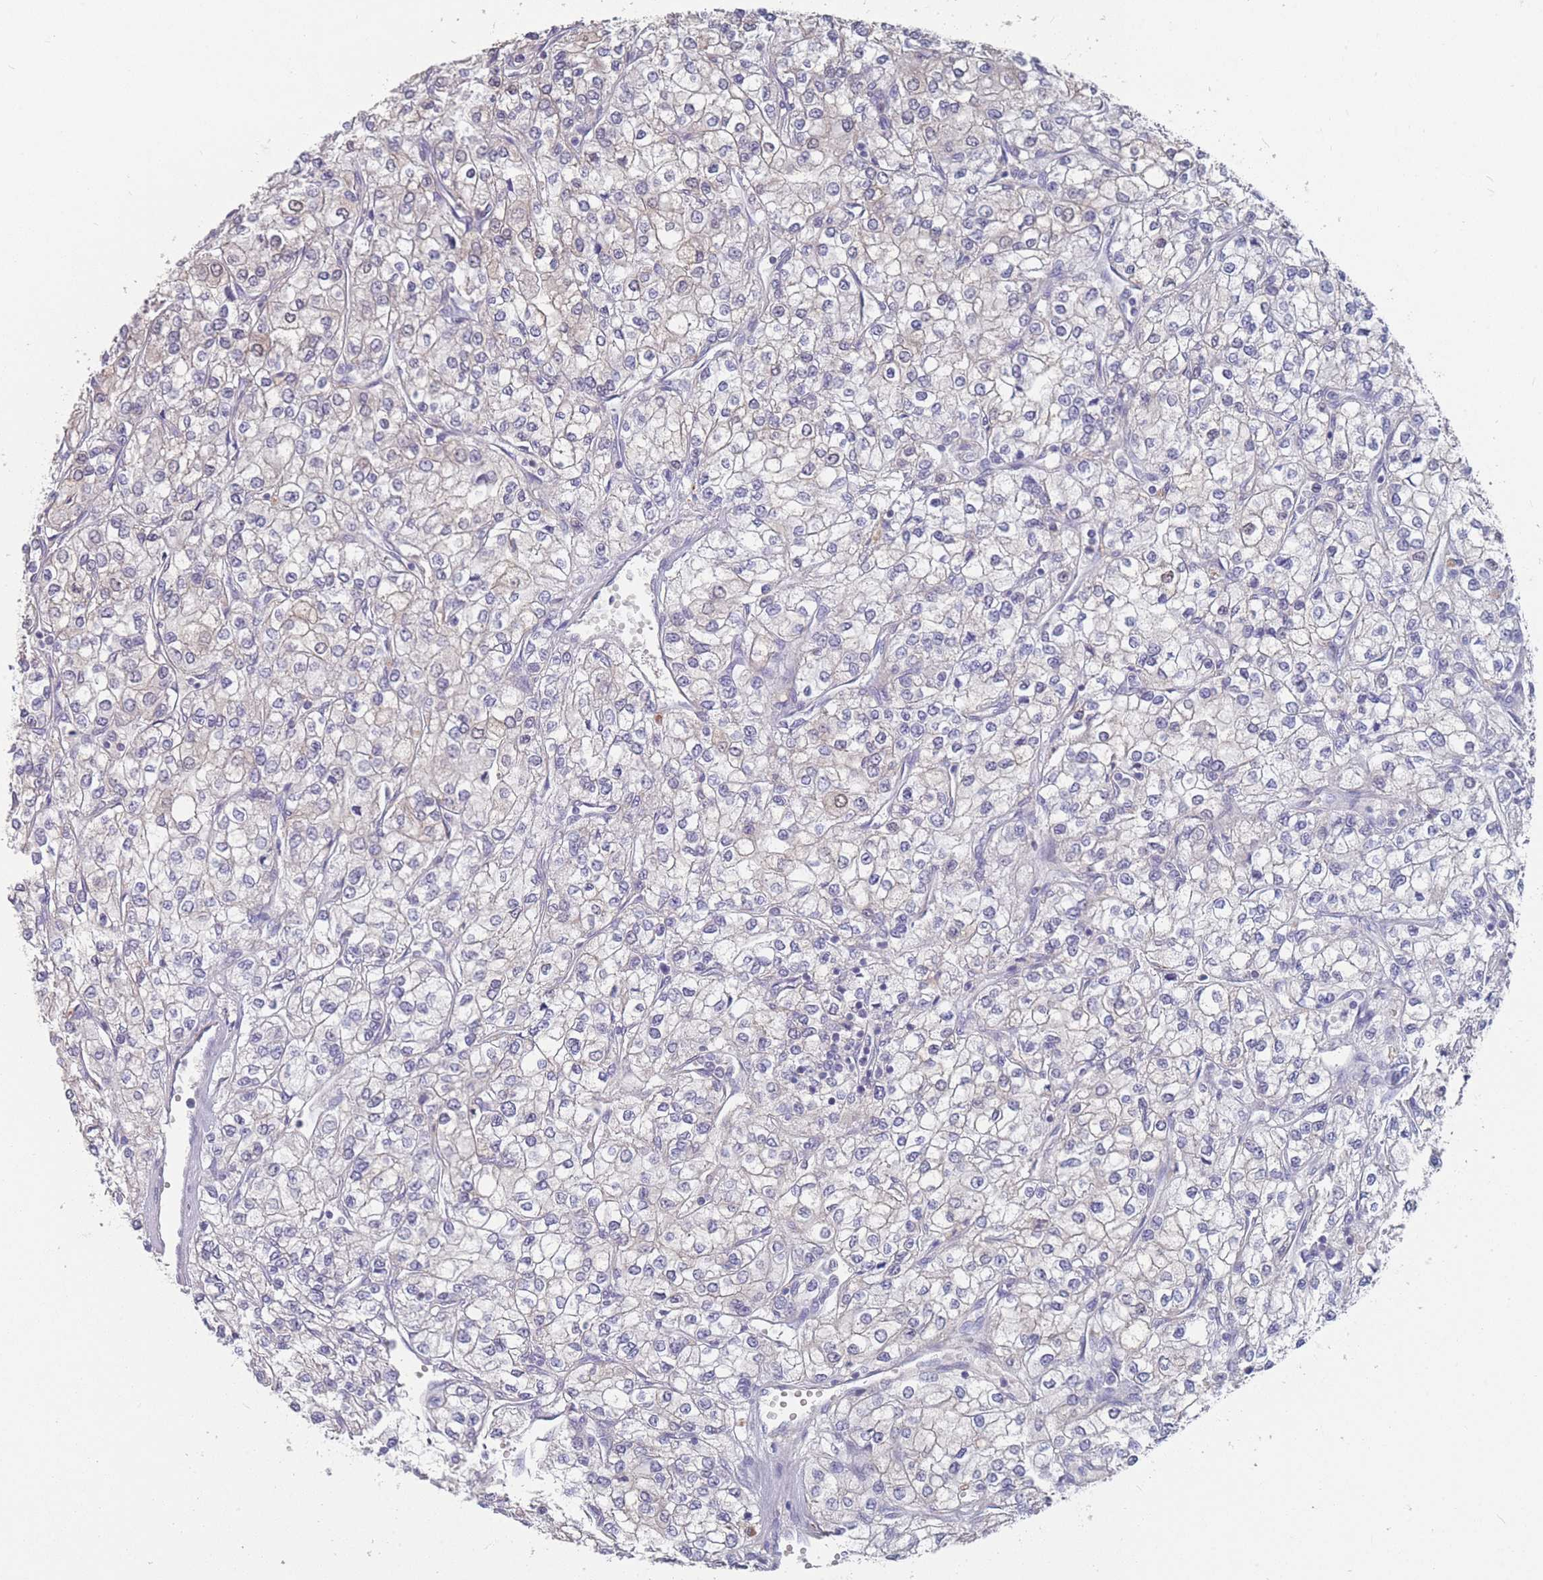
{"staining": {"intensity": "negative", "quantity": "none", "location": "none"}, "tissue": "renal cancer", "cell_type": "Tumor cells", "image_type": "cancer", "snomed": [{"axis": "morphology", "description": "Adenocarcinoma, NOS"}, {"axis": "topography", "description": "Kidney"}], "caption": "Micrograph shows no significant protein positivity in tumor cells of renal adenocarcinoma.", "gene": "CYP51A1", "patient": {"sex": "male", "age": 80}}